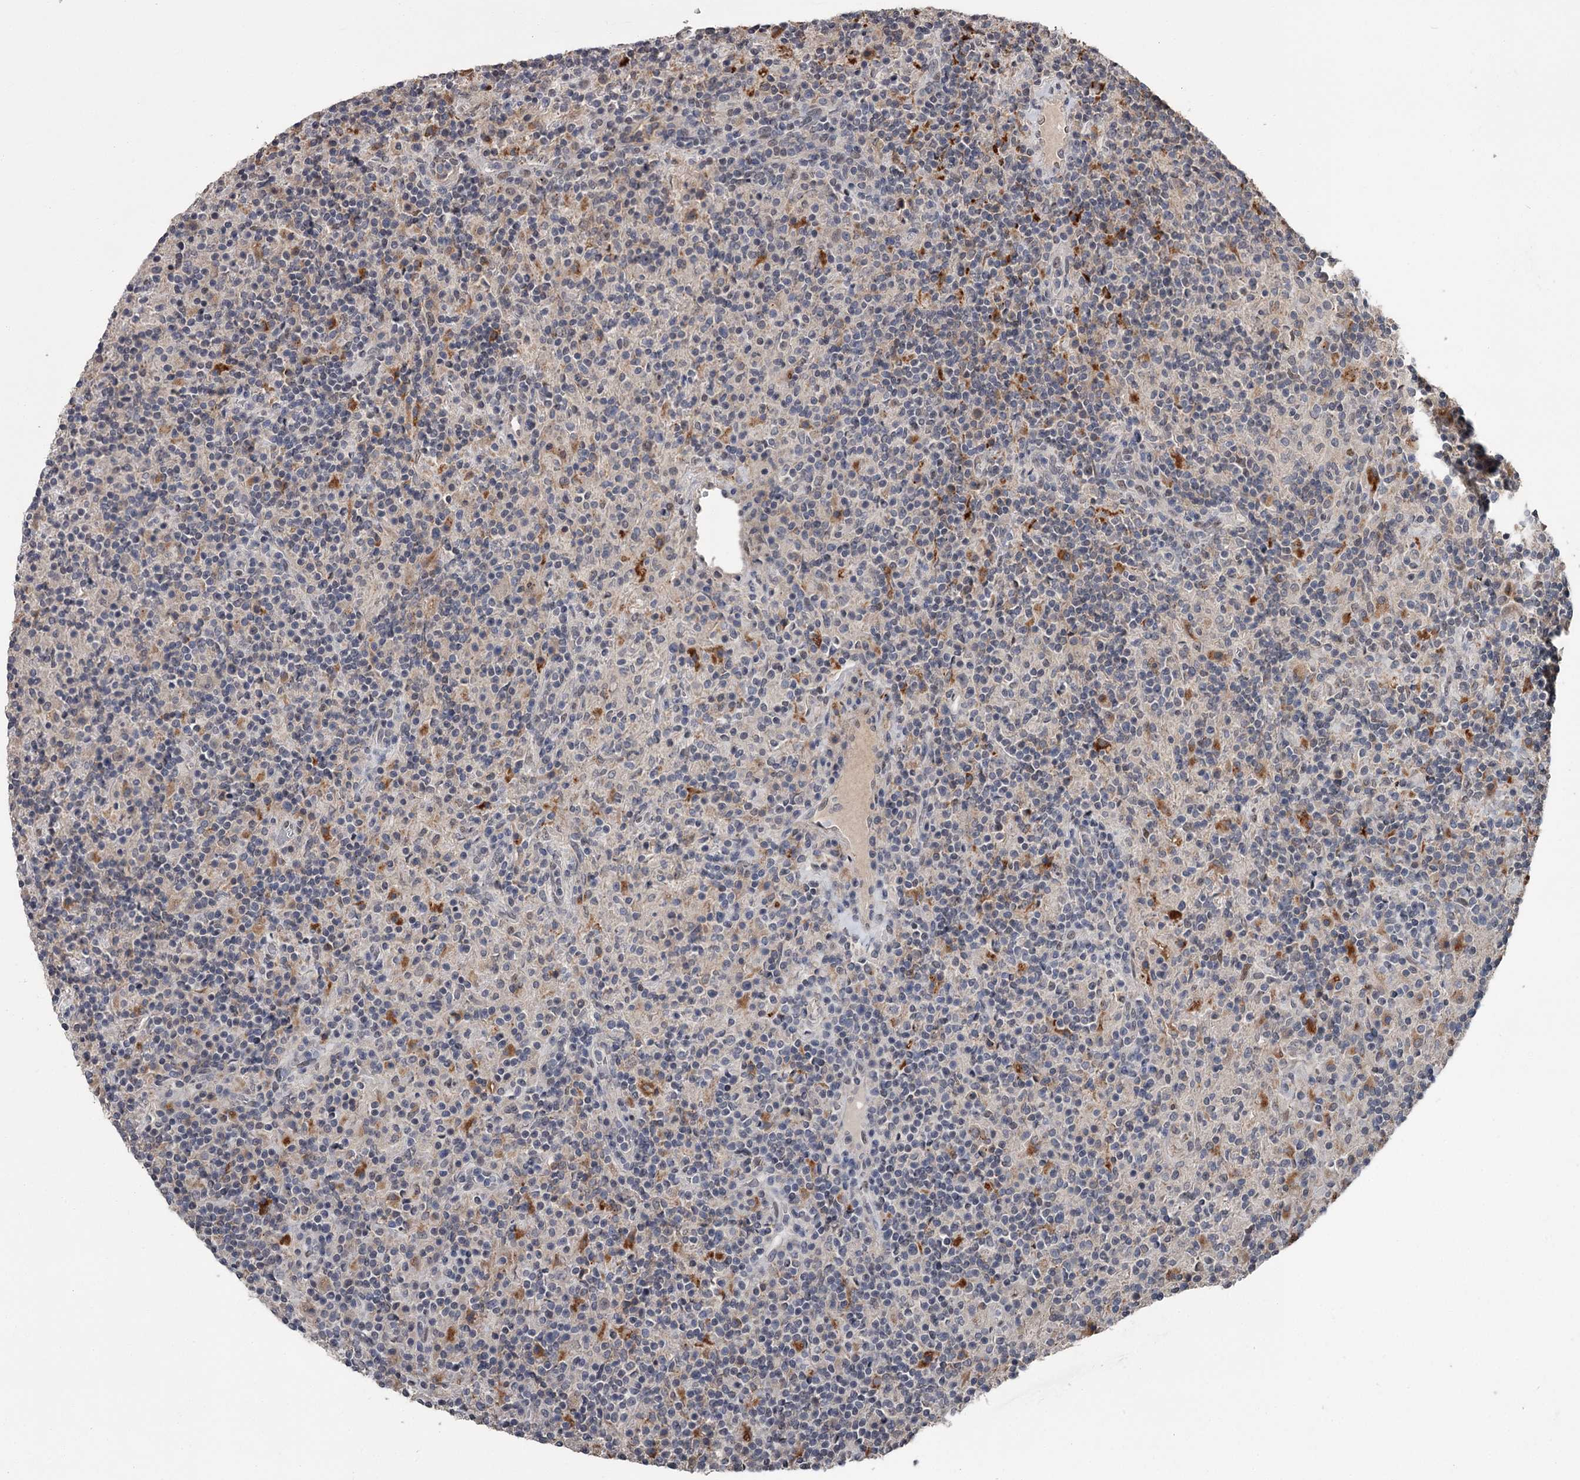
{"staining": {"intensity": "negative", "quantity": "none", "location": "none"}, "tissue": "lymphoma", "cell_type": "Tumor cells", "image_type": "cancer", "snomed": [{"axis": "morphology", "description": "Hodgkin's disease, NOS"}, {"axis": "topography", "description": "Lymph node"}], "caption": "High magnification brightfield microscopy of lymphoma stained with DAB (brown) and counterstained with hematoxylin (blue): tumor cells show no significant positivity.", "gene": "PRPF40B", "patient": {"sex": "male", "age": 70}}